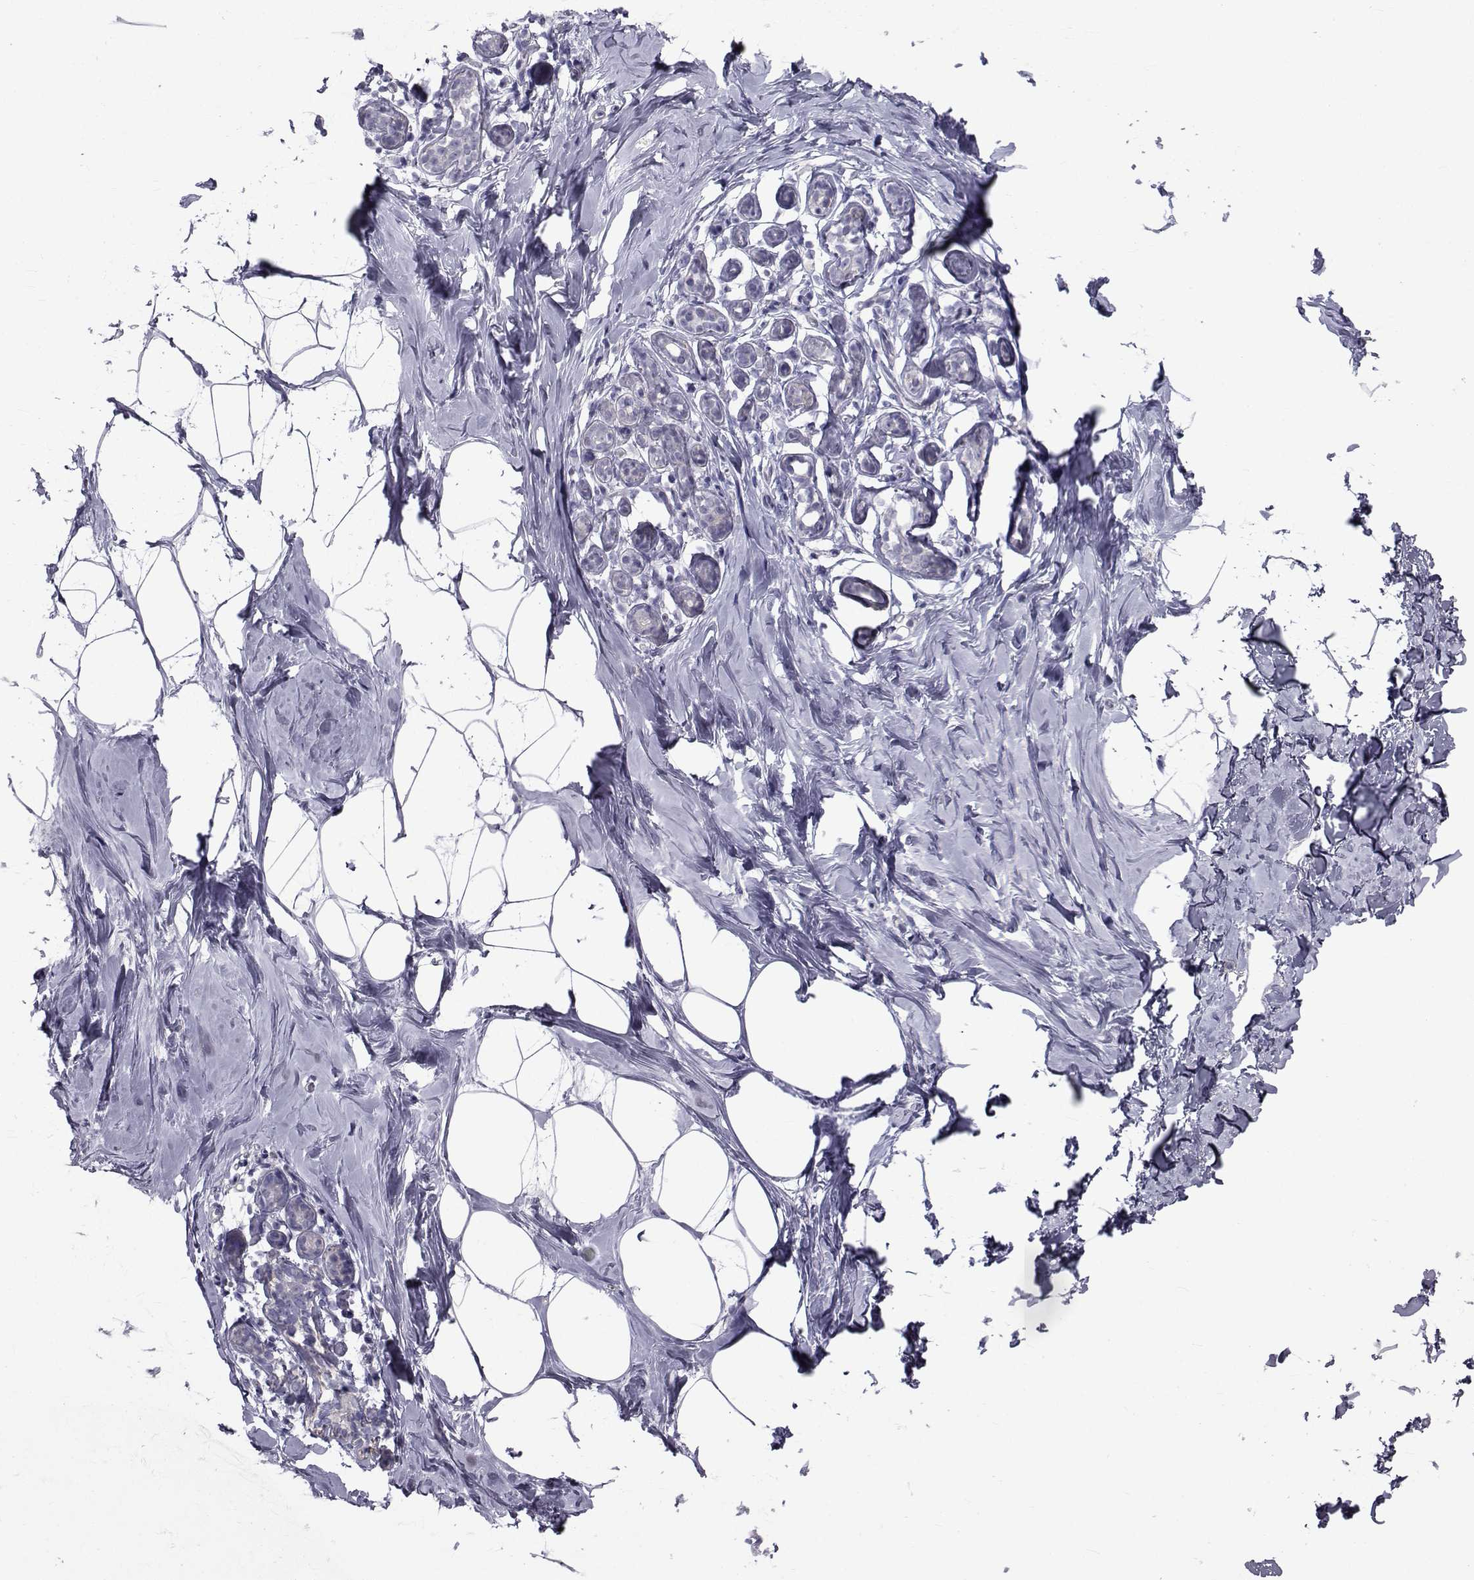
{"staining": {"intensity": "negative", "quantity": "none", "location": "none"}, "tissue": "breast", "cell_type": "Adipocytes", "image_type": "normal", "snomed": [{"axis": "morphology", "description": "Normal tissue, NOS"}, {"axis": "topography", "description": "Breast"}], "caption": "The image displays no significant staining in adipocytes of breast. (Brightfield microscopy of DAB (3,3'-diaminobenzidine) immunohistochemistry at high magnification).", "gene": "FDXR", "patient": {"sex": "female", "age": 32}}